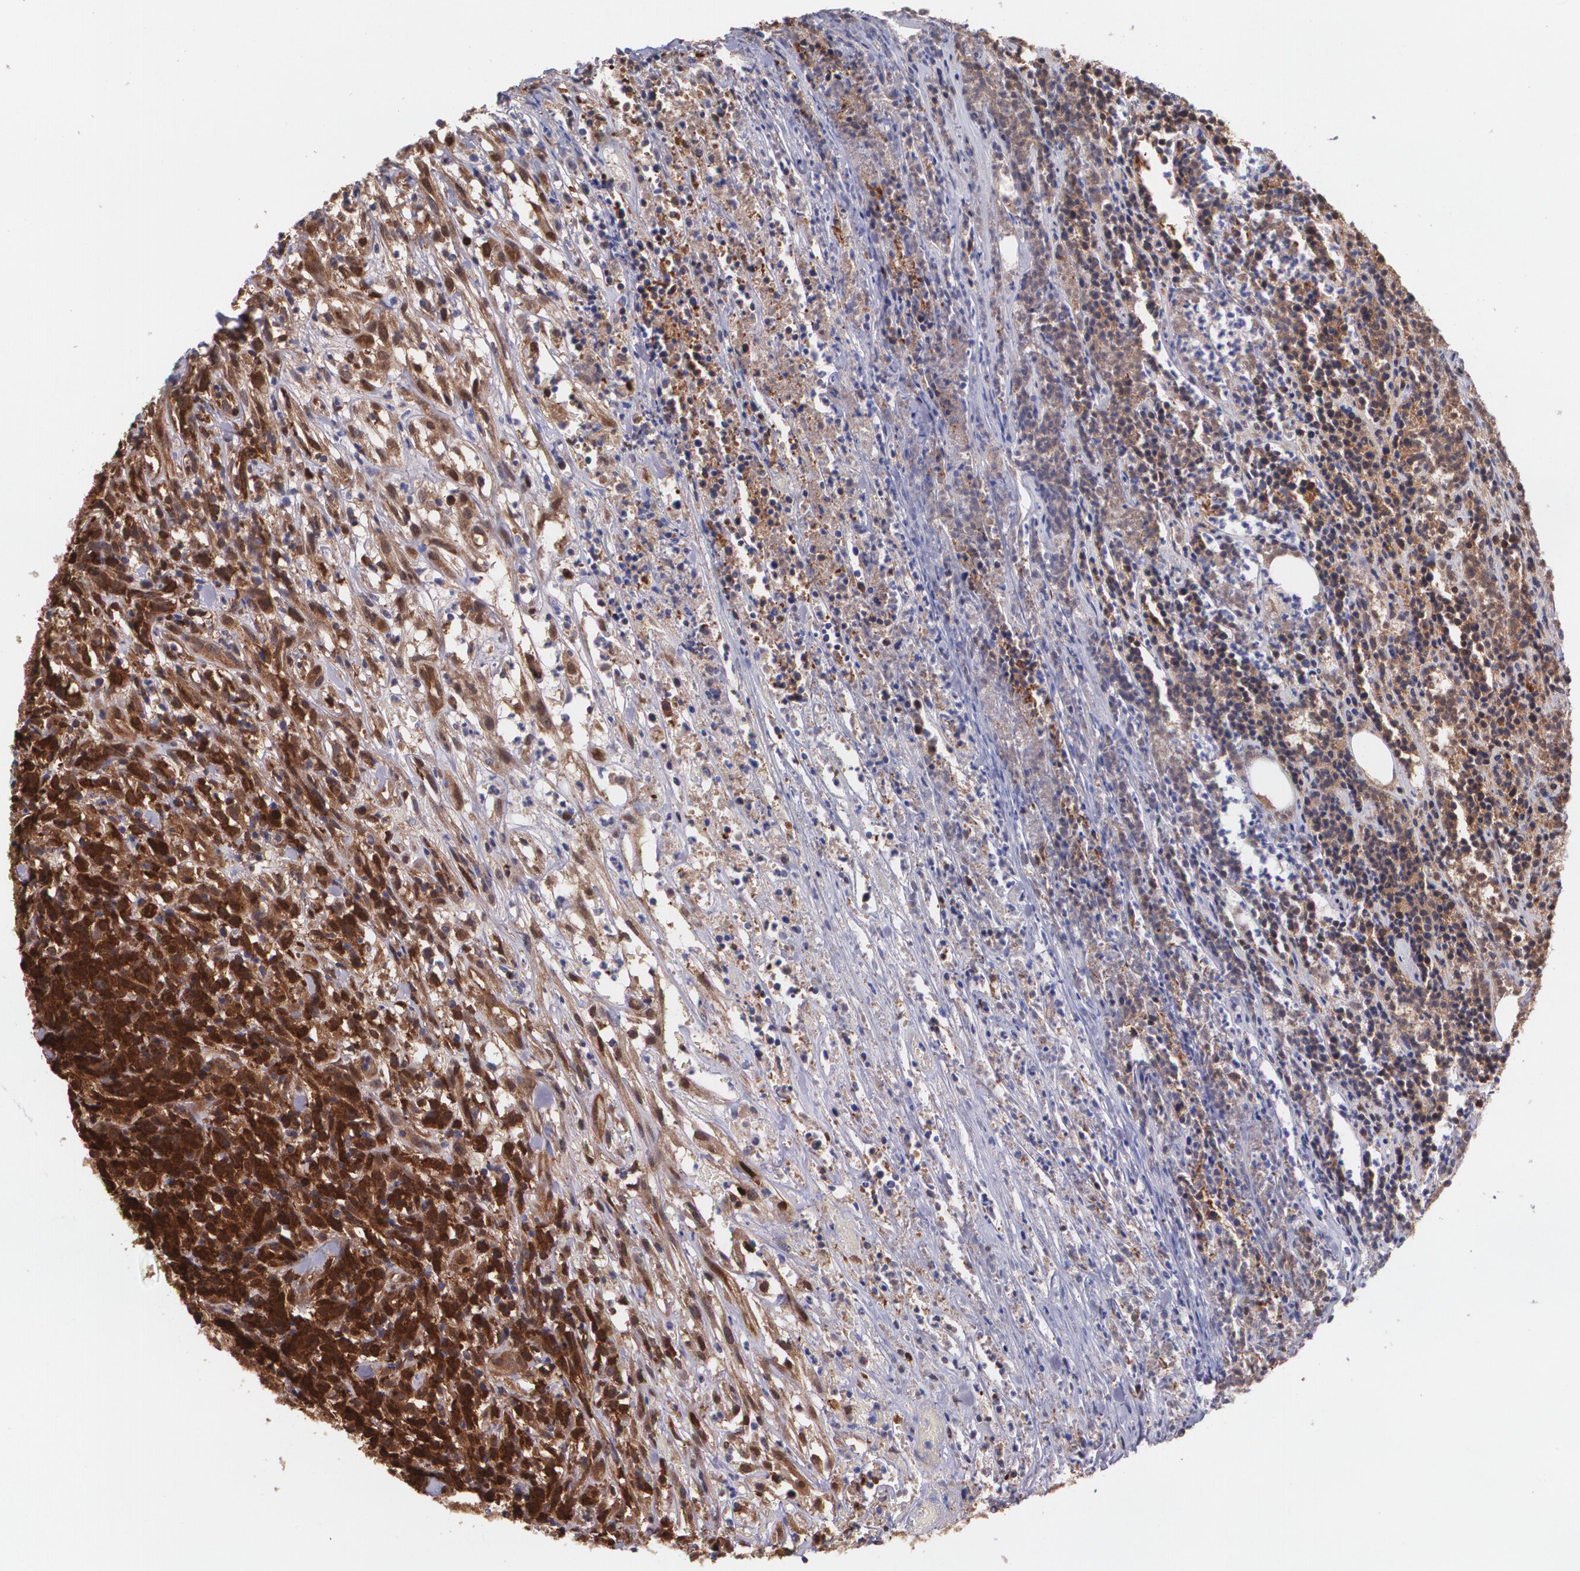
{"staining": {"intensity": "strong", "quantity": ">75%", "location": "cytoplasmic/membranous"}, "tissue": "lymphoma", "cell_type": "Tumor cells", "image_type": "cancer", "snomed": [{"axis": "morphology", "description": "Malignant lymphoma, non-Hodgkin's type, High grade"}, {"axis": "topography", "description": "Lymph node"}], "caption": "Lymphoma stained with DAB (3,3'-diaminobenzidine) immunohistochemistry exhibits high levels of strong cytoplasmic/membranous staining in about >75% of tumor cells.", "gene": "HSPH1", "patient": {"sex": "female", "age": 73}}